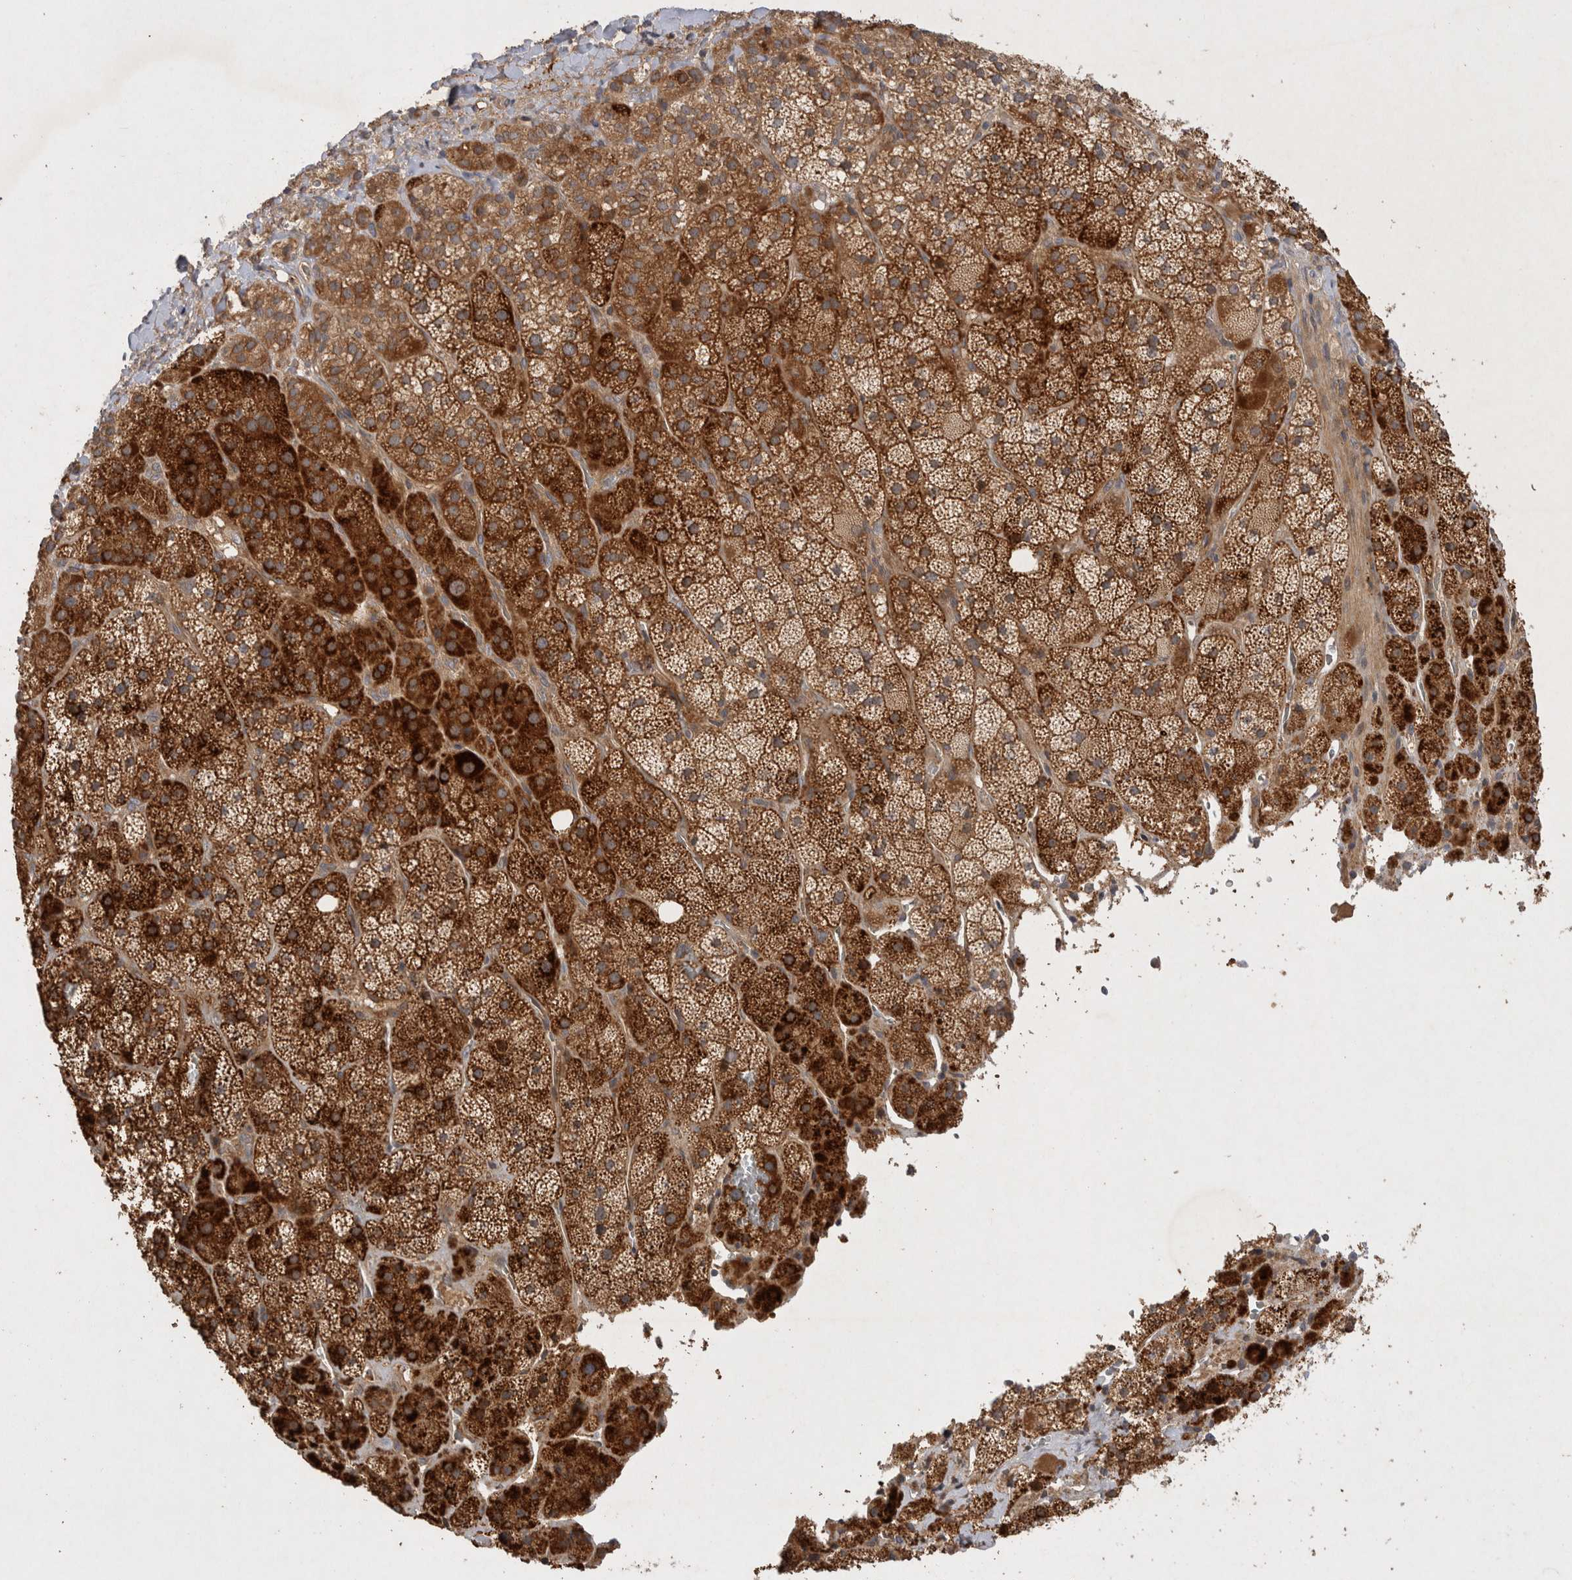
{"staining": {"intensity": "strong", "quantity": ">75%", "location": "cytoplasmic/membranous"}, "tissue": "adrenal gland", "cell_type": "Glandular cells", "image_type": "normal", "snomed": [{"axis": "morphology", "description": "Normal tissue, NOS"}, {"axis": "topography", "description": "Adrenal gland"}], "caption": "A photomicrograph of human adrenal gland stained for a protein reveals strong cytoplasmic/membranous brown staining in glandular cells. Nuclei are stained in blue.", "gene": "PPP1R42", "patient": {"sex": "male", "age": 57}}